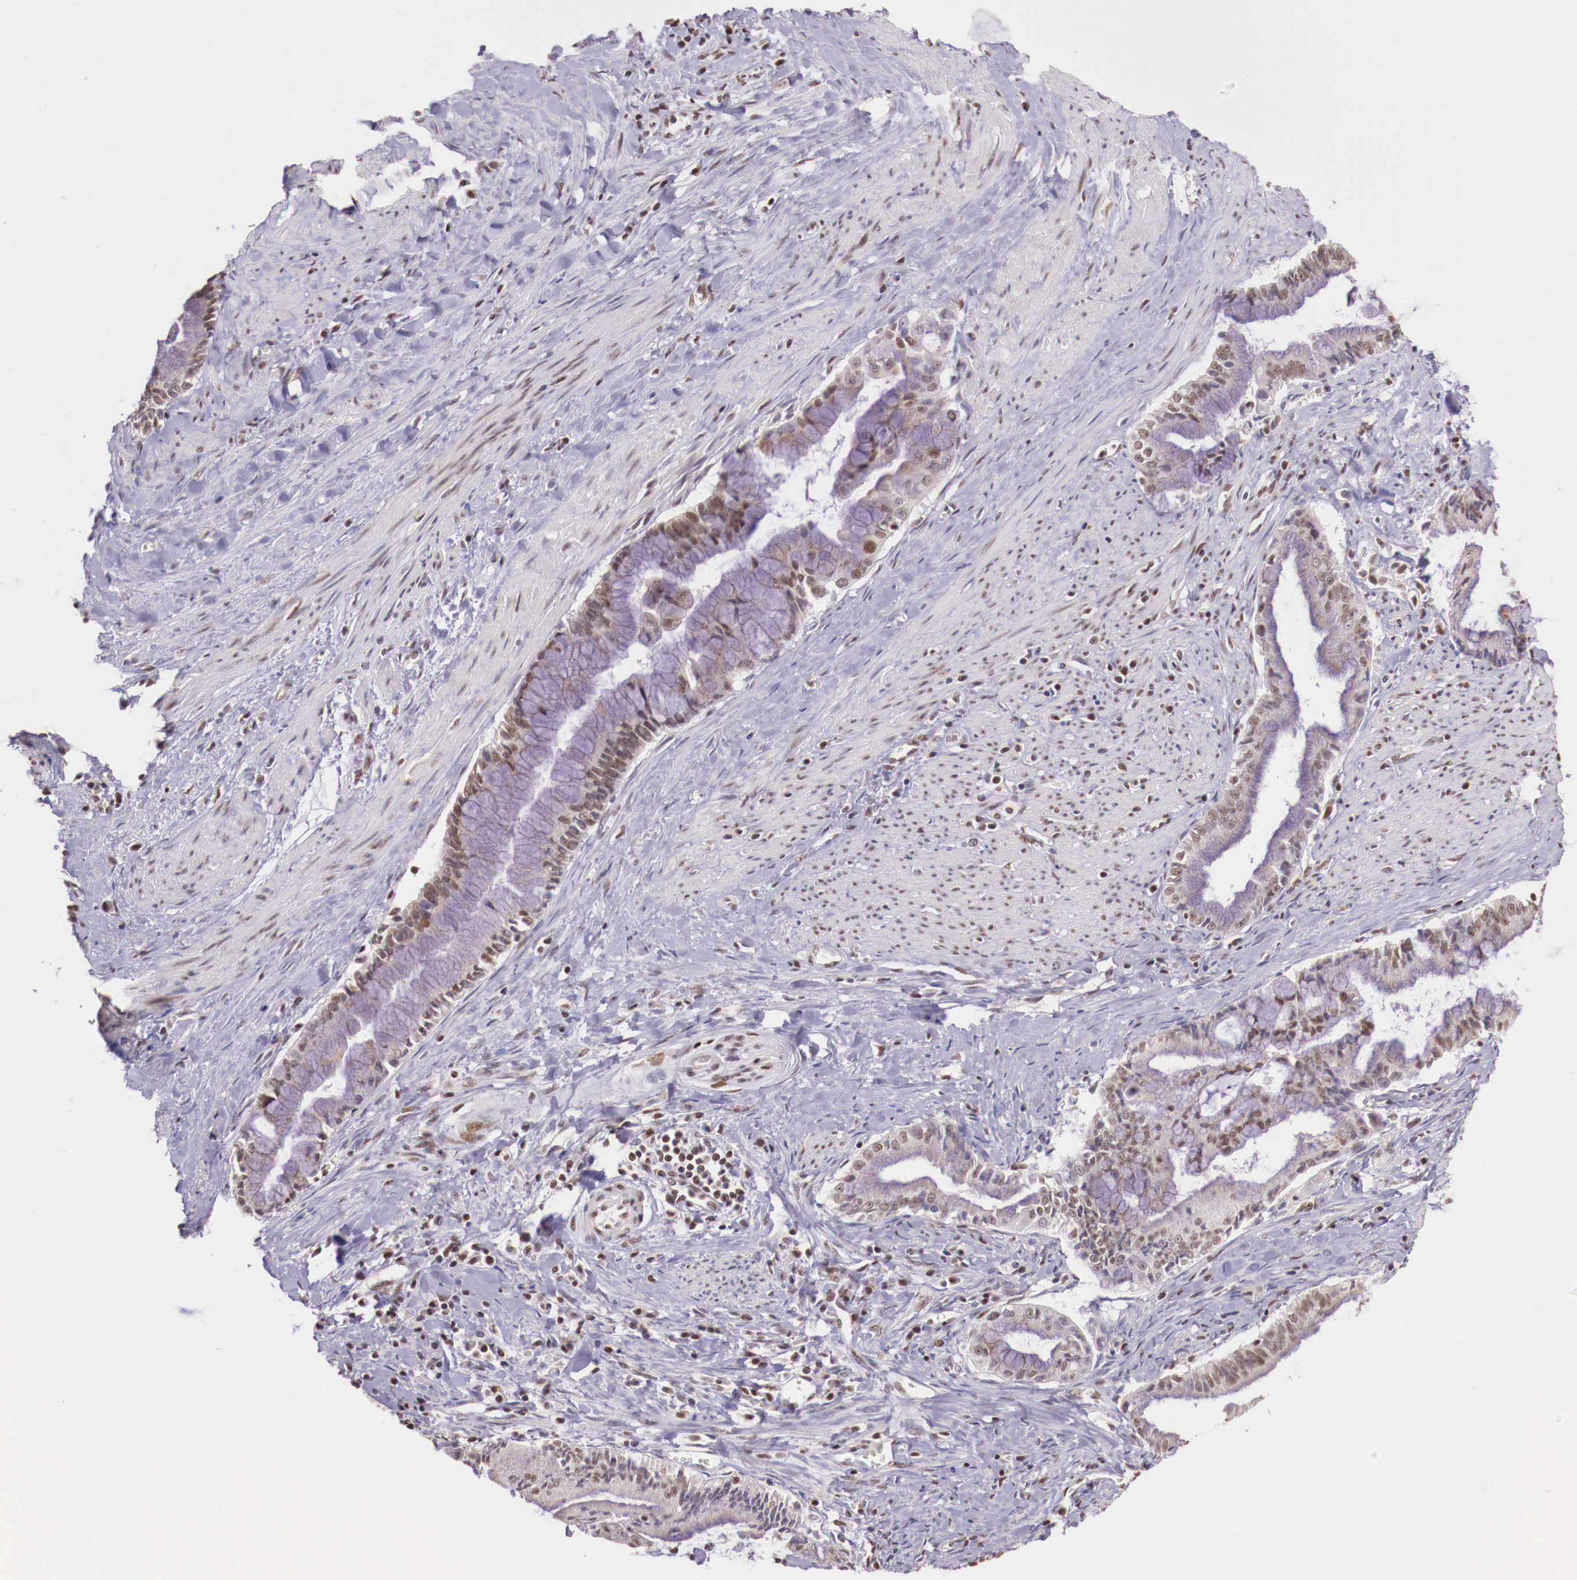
{"staining": {"intensity": "weak", "quantity": "25%-75%", "location": "nuclear"}, "tissue": "pancreatic cancer", "cell_type": "Tumor cells", "image_type": "cancer", "snomed": [{"axis": "morphology", "description": "Adenocarcinoma, NOS"}, {"axis": "topography", "description": "Pancreas"}], "caption": "IHC (DAB (3,3'-diaminobenzidine)) staining of human adenocarcinoma (pancreatic) reveals weak nuclear protein positivity in about 25%-75% of tumor cells.", "gene": "SP1", "patient": {"sex": "male", "age": 59}}